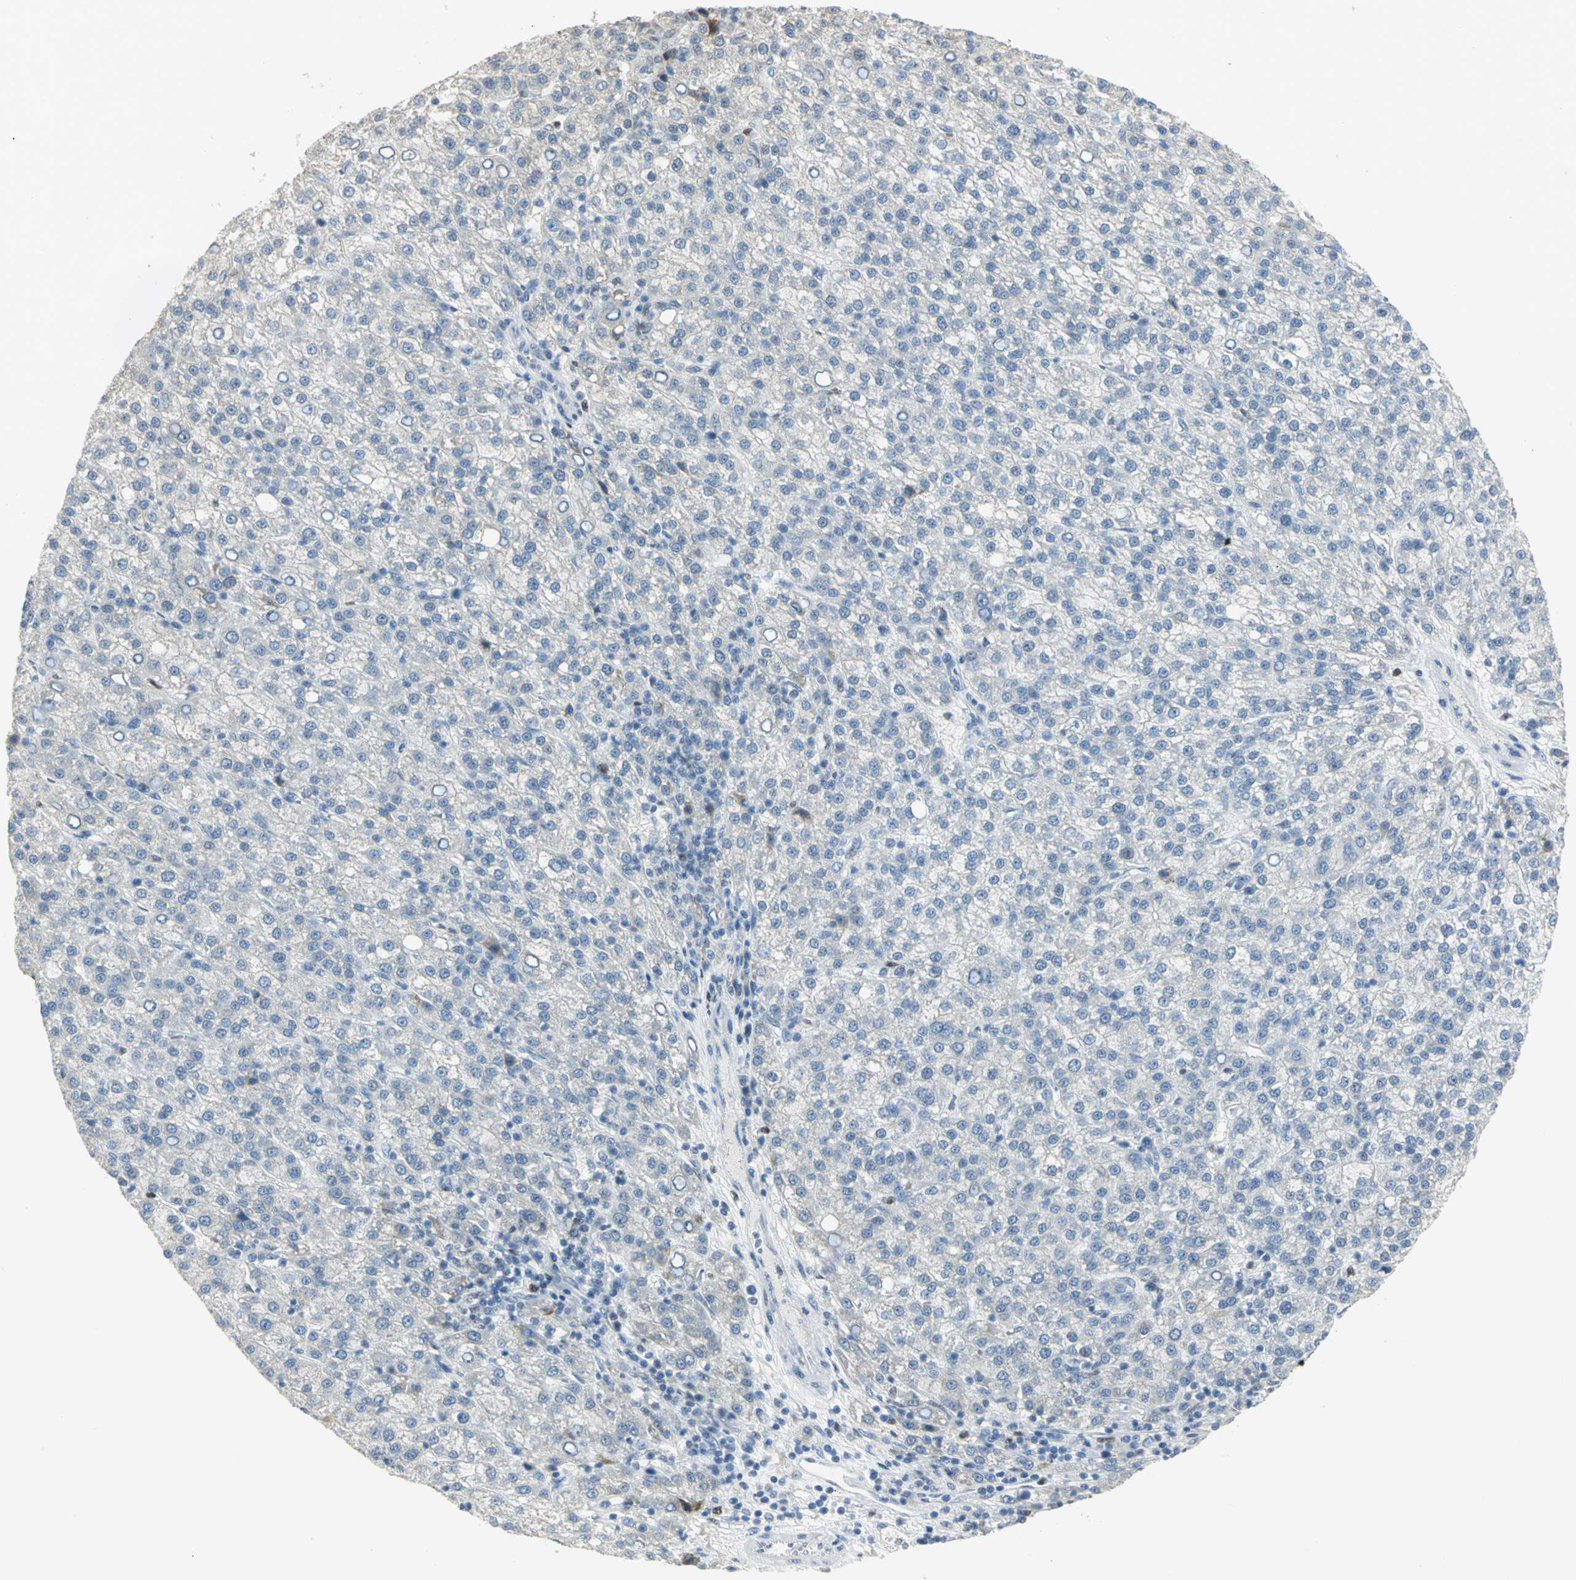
{"staining": {"intensity": "negative", "quantity": "none", "location": "none"}, "tissue": "liver cancer", "cell_type": "Tumor cells", "image_type": "cancer", "snomed": [{"axis": "morphology", "description": "Carcinoma, Hepatocellular, NOS"}, {"axis": "topography", "description": "Liver"}], "caption": "This is an IHC micrograph of liver cancer. There is no staining in tumor cells.", "gene": "BCL6", "patient": {"sex": "female", "age": 58}}